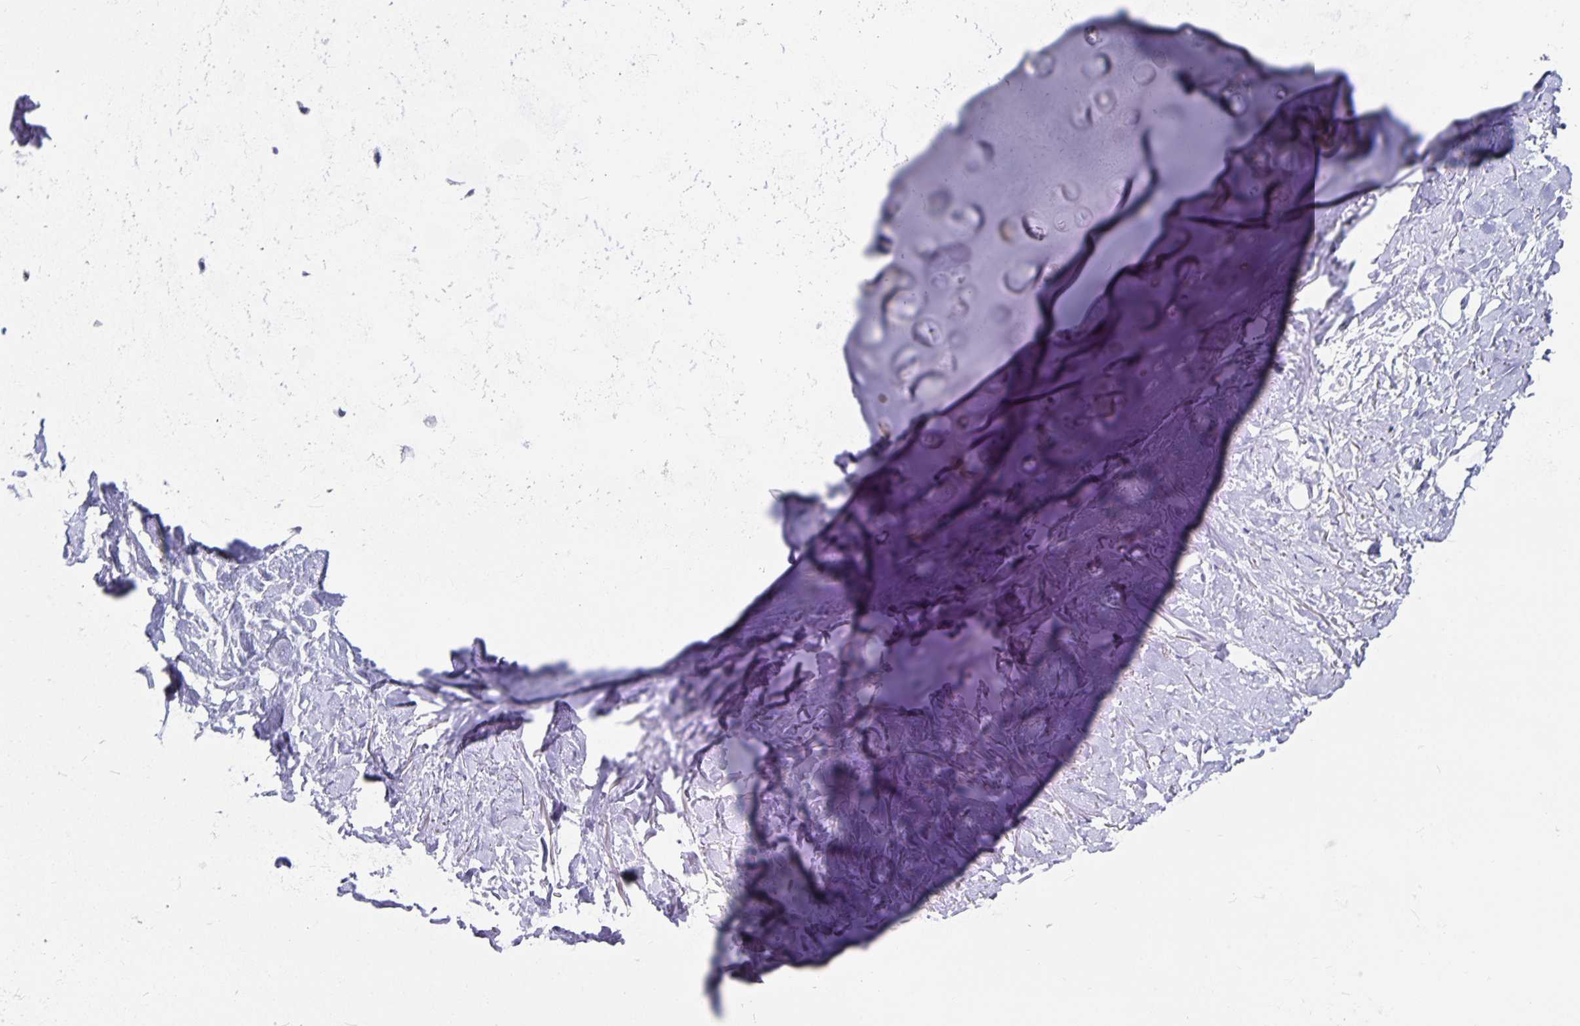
{"staining": {"intensity": "negative", "quantity": "none", "location": "none"}, "tissue": "adipose tissue", "cell_type": "Adipocytes", "image_type": "normal", "snomed": [{"axis": "morphology", "description": "Normal tissue, NOS"}, {"axis": "topography", "description": "Cartilage tissue"}, {"axis": "topography", "description": "Bronchus"}], "caption": "This is an immunohistochemistry micrograph of benign human adipose tissue. There is no staining in adipocytes.", "gene": "OLIG2", "patient": {"sex": "female", "age": 79}}